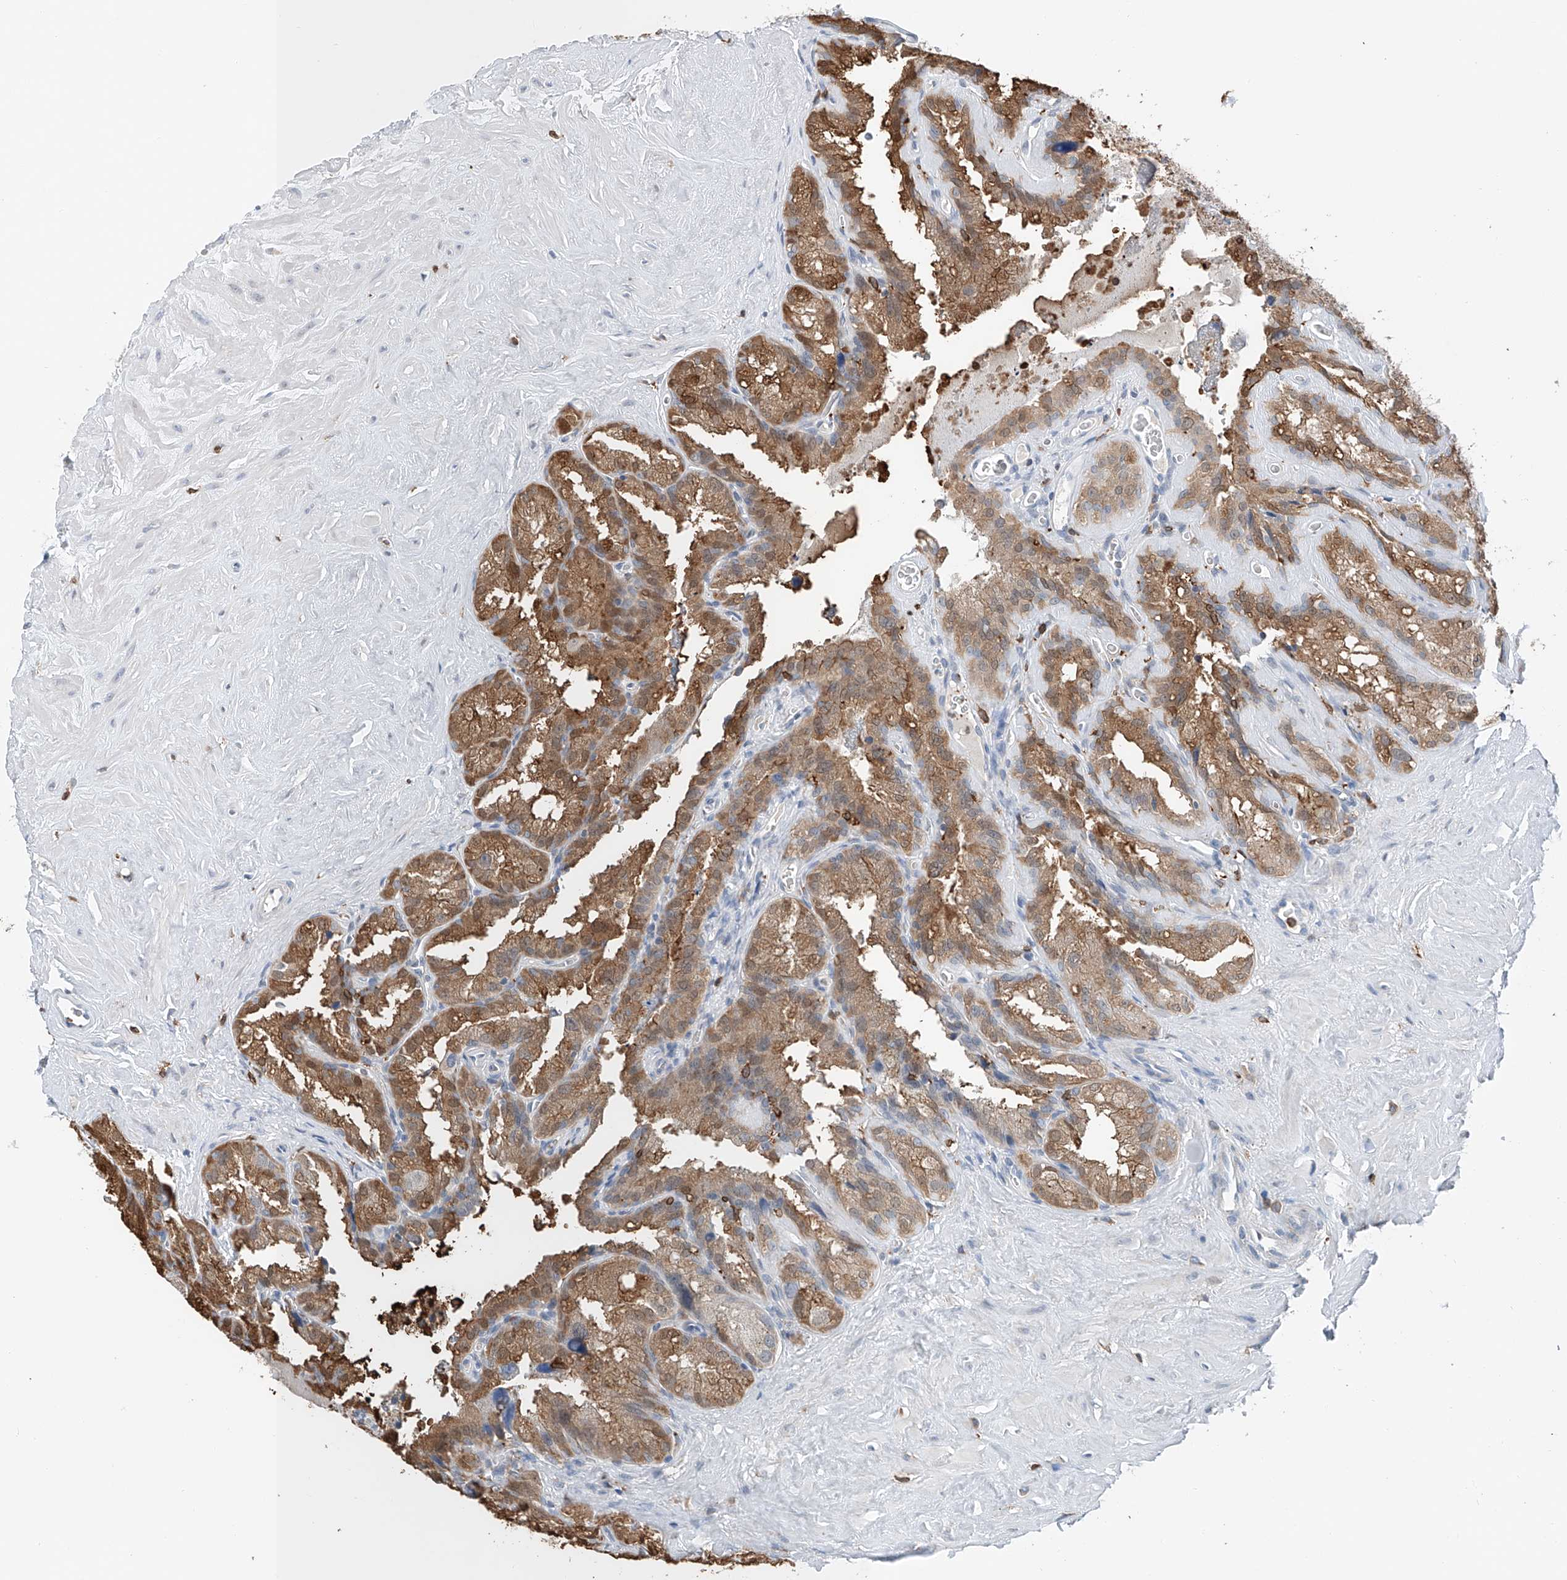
{"staining": {"intensity": "moderate", "quantity": ">75%", "location": "cytoplasmic/membranous"}, "tissue": "seminal vesicle", "cell_type": "Glandular cells", "image_type": "normal", "snomed": [{"axis": "morphology", "description": "Normal tissue, NOS"}, {"axis": "topography", "description": "Prostate"}, {"axis": "topography", "description": "Seminal veicle"}], "caption": "Seminal vesicle stained with immunohistochemistry shows moderate cytoplasmic/membranous positivity in about >75% of glandular cells.", "gene": "TBXAS1", "patient": {"sex": "male", "age": 59}}